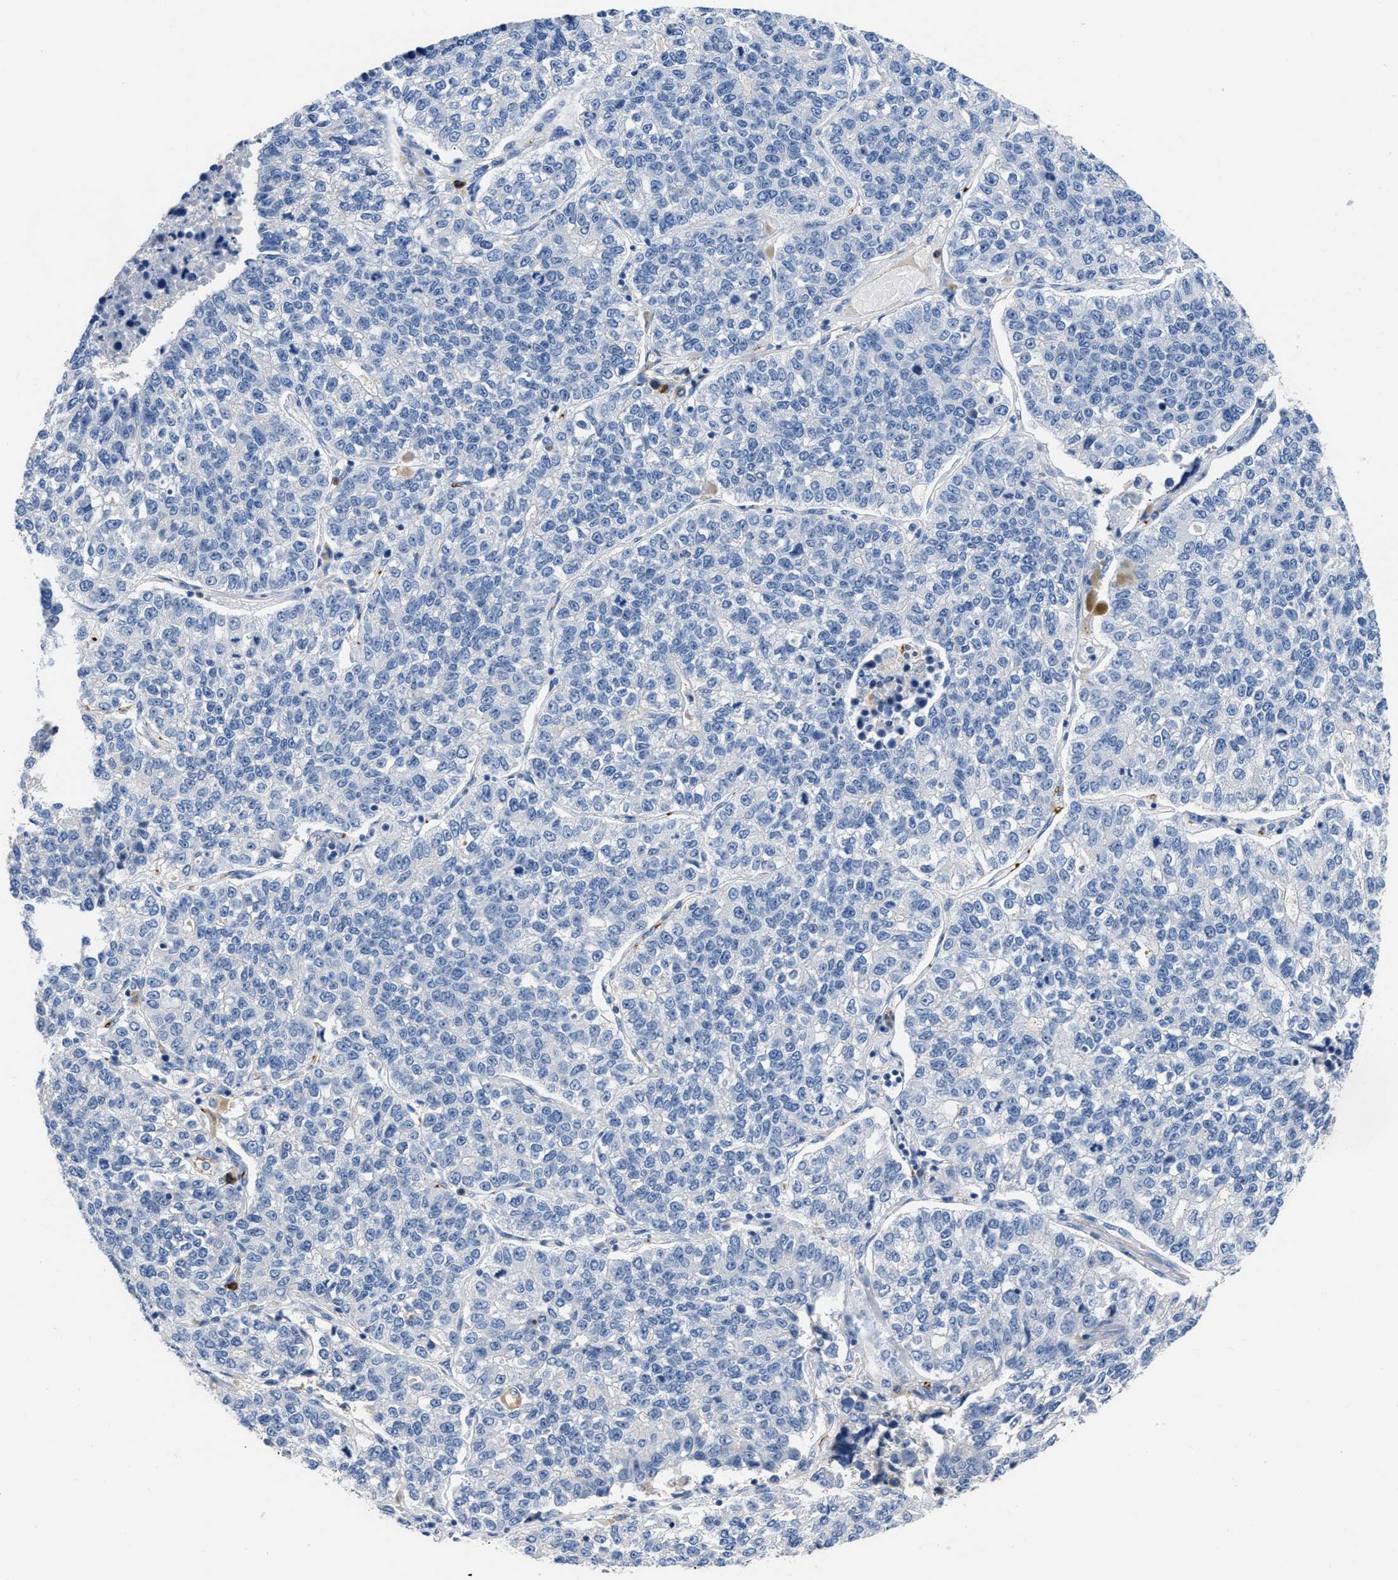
{"staining": {"intensity": "negative", "quantity": "none", "location": "none"}, "tissue": "lung cancer", "cell_type": "Tumor cells", "image_type": "cancer", "snomed": [{"axis": "morphology", "description": "Adenocarcinoma, NOS"}, {"axis": "topography", "description": "Lung"}], "caption": "Tumor cells show no significant expression in lung cancer (adenocarcinoma).", "gene": "FGF18", "patient": {"sex": "male", "age": 49}}